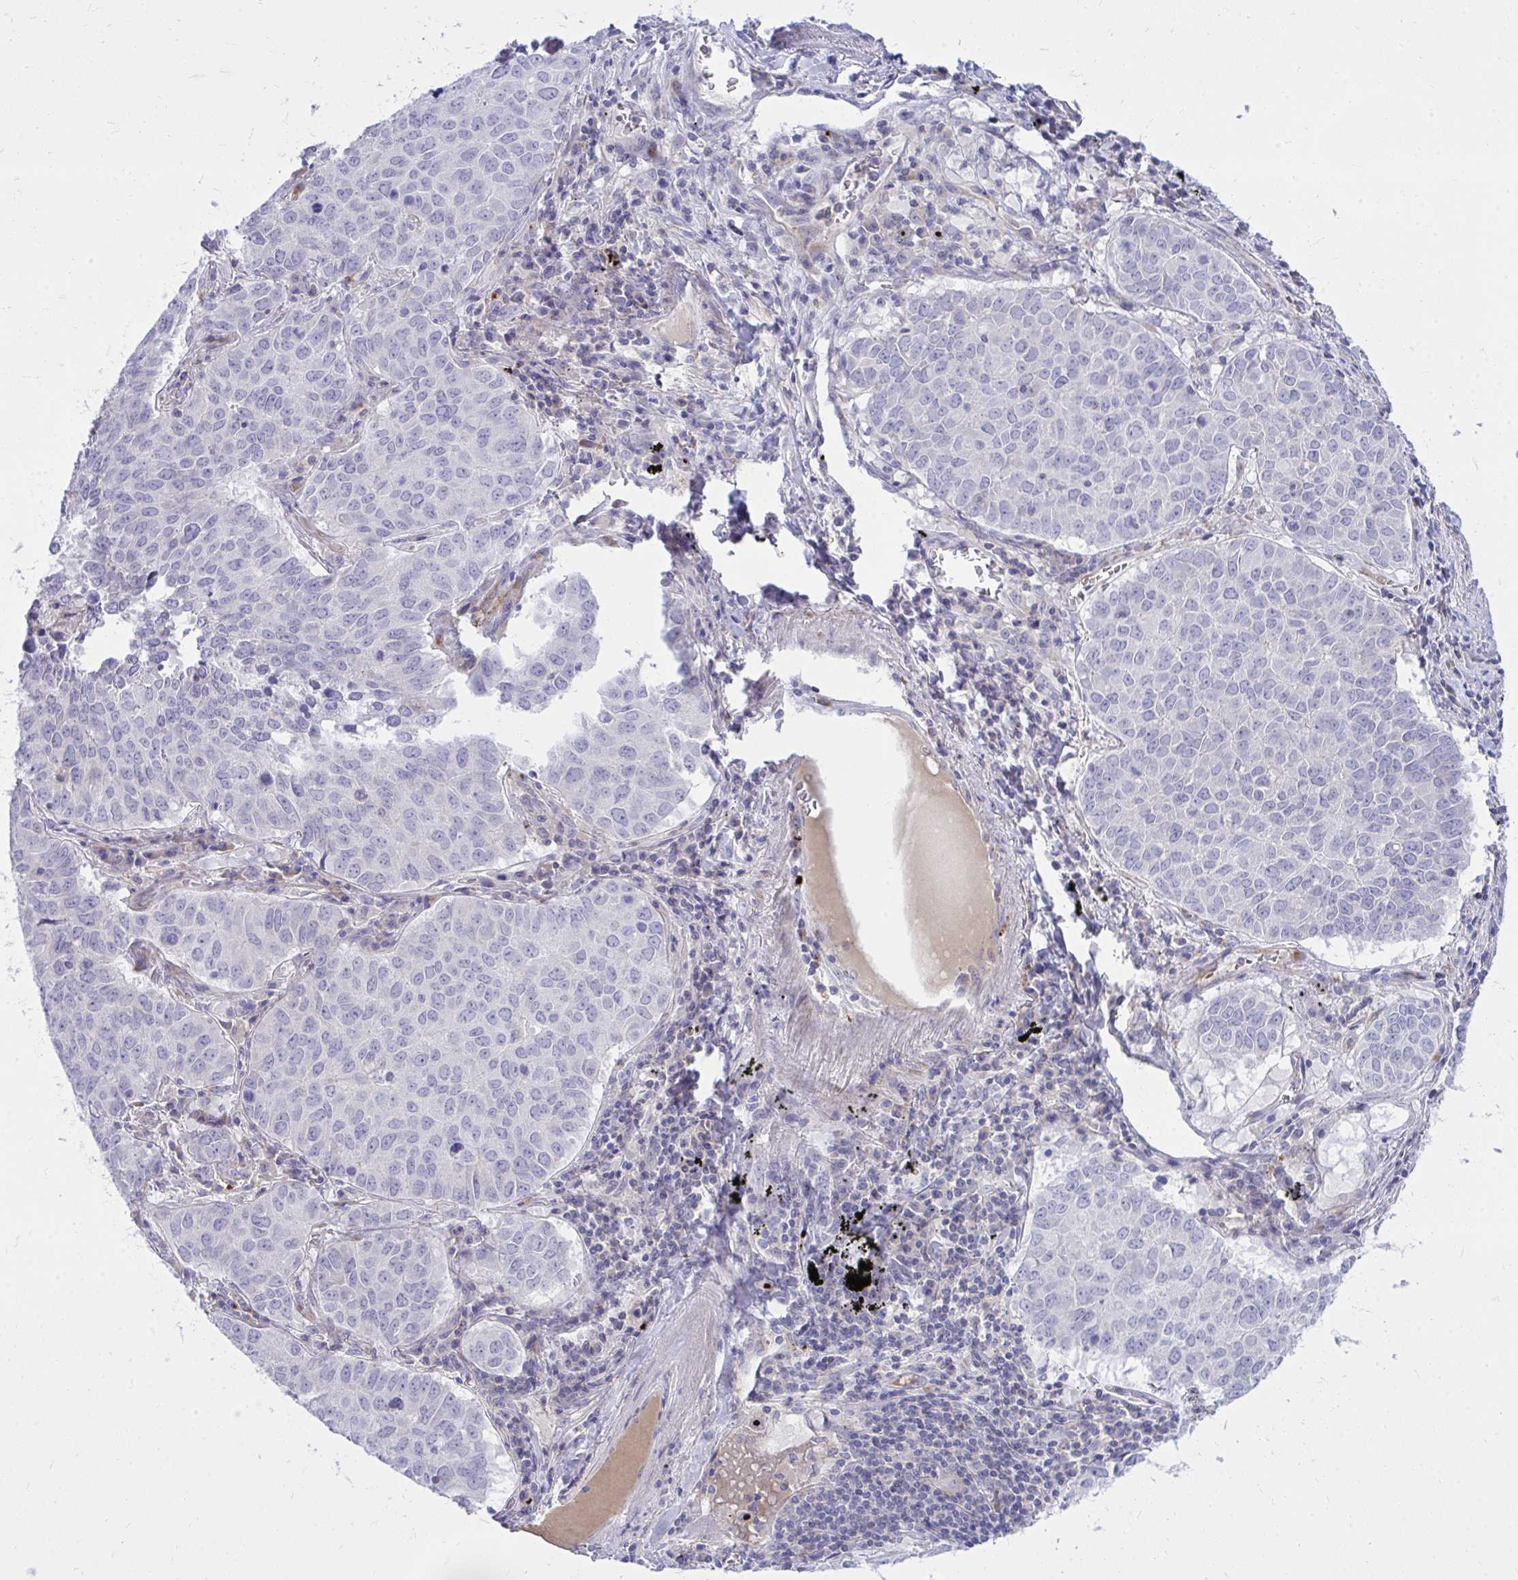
{"staining": {"intensity": "negative", "quantity": "none", "location": "none"}, "tissue": "lung cancer", "cell_type": "Tumor cells", "image_type": "cancer", "snomed": [{"axis": "morphology", "description": "Adenocarcinoma, NOS"}, {"axis": "topography", "description": "Lung"}], "caption": "Lung adenocarcinoma stained for a protein using IHC demonstrates no expression tumor cells.", "gene": "TP53I11", "patient": {"sex": "female", "age": 50}}